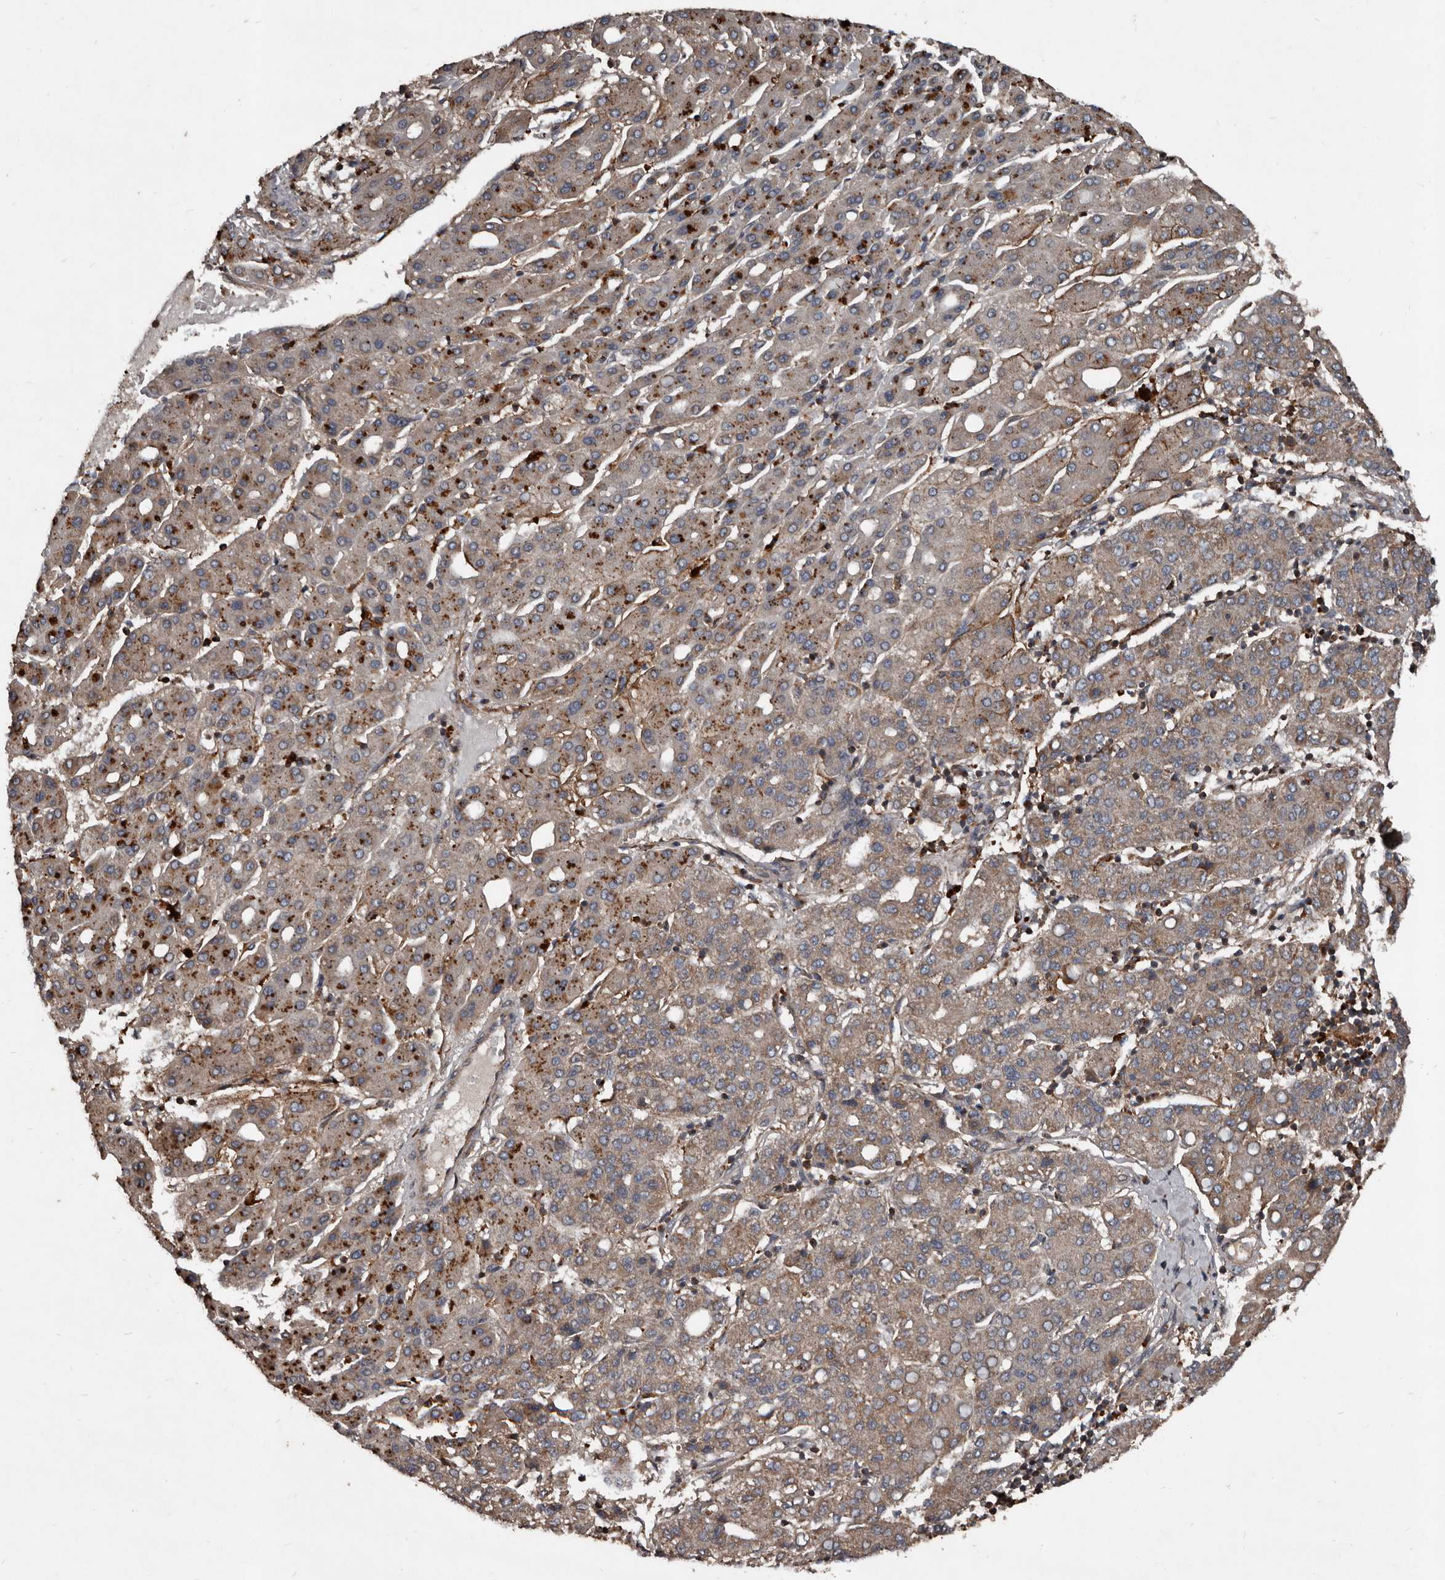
{"staining": {"intensity": "weak", "quantity": ">75%", "location": "cytoplasmic/membranous"}, "tissue": "liver cancer", "cell_type": "Tumor cells", "image_type": "cancer", "snomed": [{"axis": "morphology", "description": "Carcinoma, Hepatocellular, NOS"}, {"axis": "topography", "description": "Liver"}], "caption": "Tumor cells exhibit low levels of weak cytoplasmic/membranous staining in about >75% of cells in liver cancer (hepatocellular carcinoma).", "gene": "GREB1", "patient": {"sex": "male", "age": 65}}